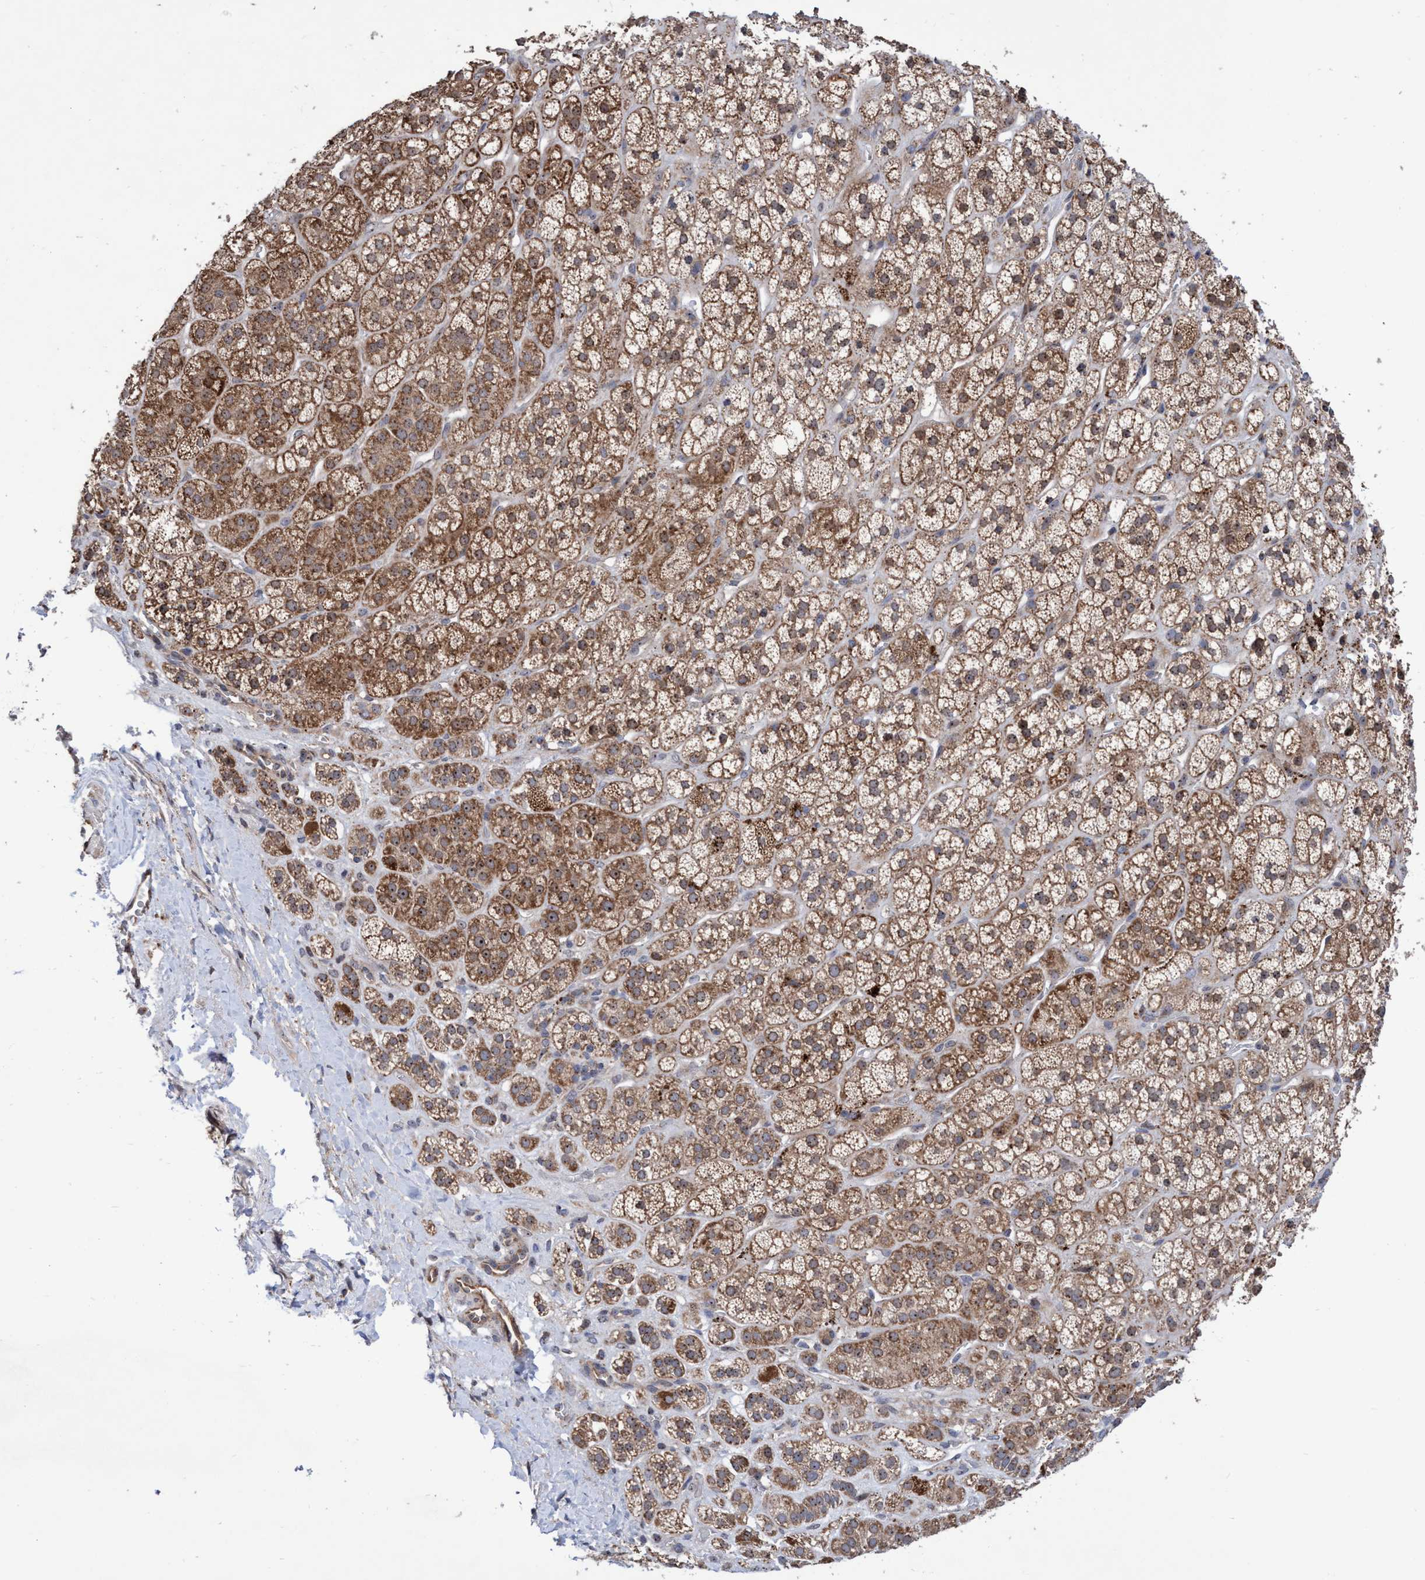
{"staining": {"intensity": "strong", "quantity": ">75%", "location": "cytoplasmic/membranous,nuclear"}, "tissue": "adrenal gland", "cell_type": "Glandular cells", "image_type": "normal", "snomed": [{"axis": "morphology", "description": "Normal tissue, NOS"}, {"axis": "topography", "description": "Adrenal gland"}], "caption": "The image shows staining of normal adrenal gland, revealing strong cytoplasmic/membranous,nuclear protein positivity (brown color) within glandular cells. The staining is performed using DAB brown chromogen to label protein expression. The nuclei are counter-stained blue using hematoxylin.", "gene": "P2RY14", "patient": {"sex": "male", "age": 56}}